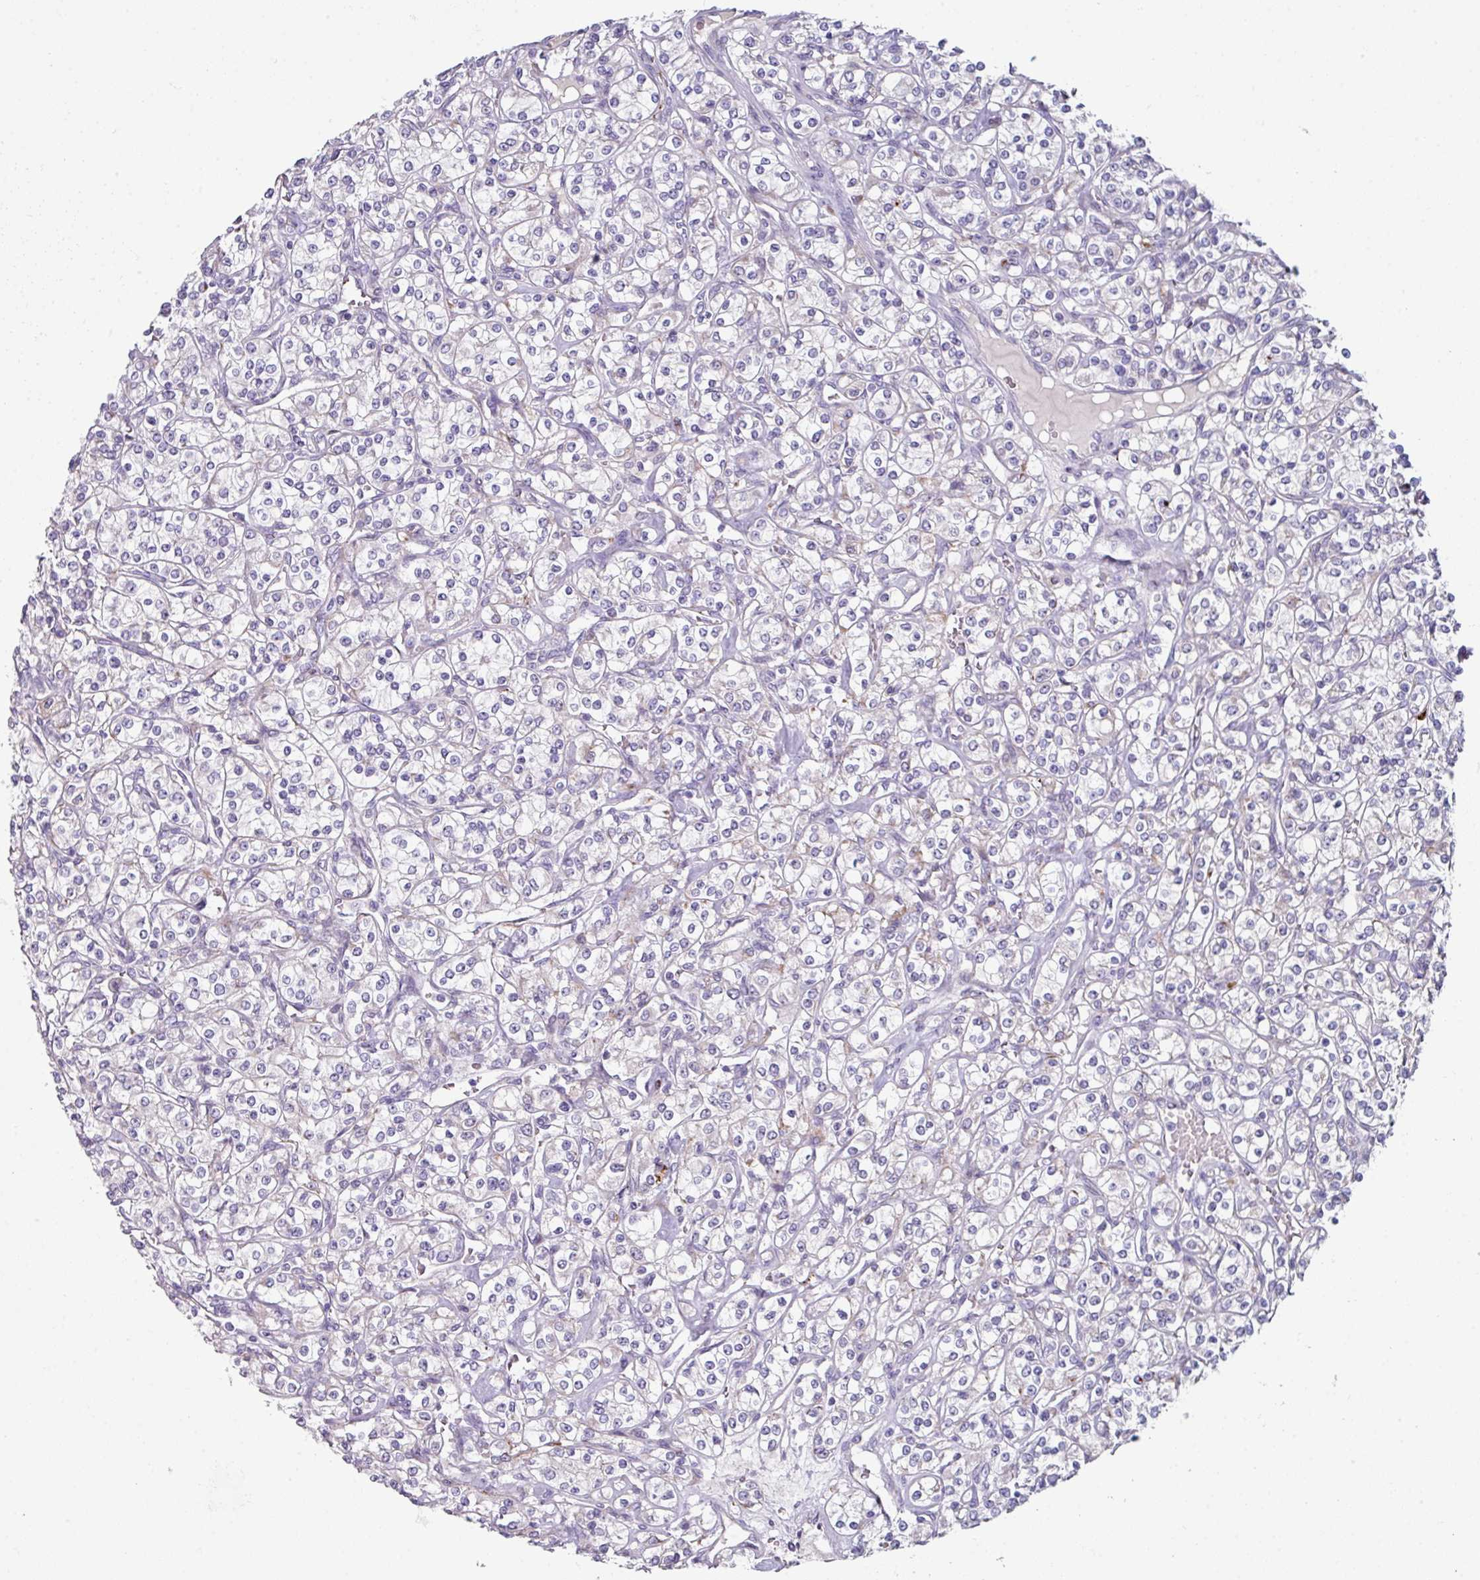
{"staining": {"intensity": "negative", "quantity": "none", "location": "none"}, "tissue": "renal cancer", "cell_type": "Tumor cells", "image_type": "cancer", "snomed": [{"axis": "morphology", "description": "Adenocarcinoma, NOS"}, {"axis": "topography", "description": "Kidney"}], "caption": "An immunohistochemistry (IHC) histopathology image of renal cancer is shown. There is no staining in tumor cells of renal cancer.", "gene": "BMS1", "patient": {"sex": "male", "age": 77}}